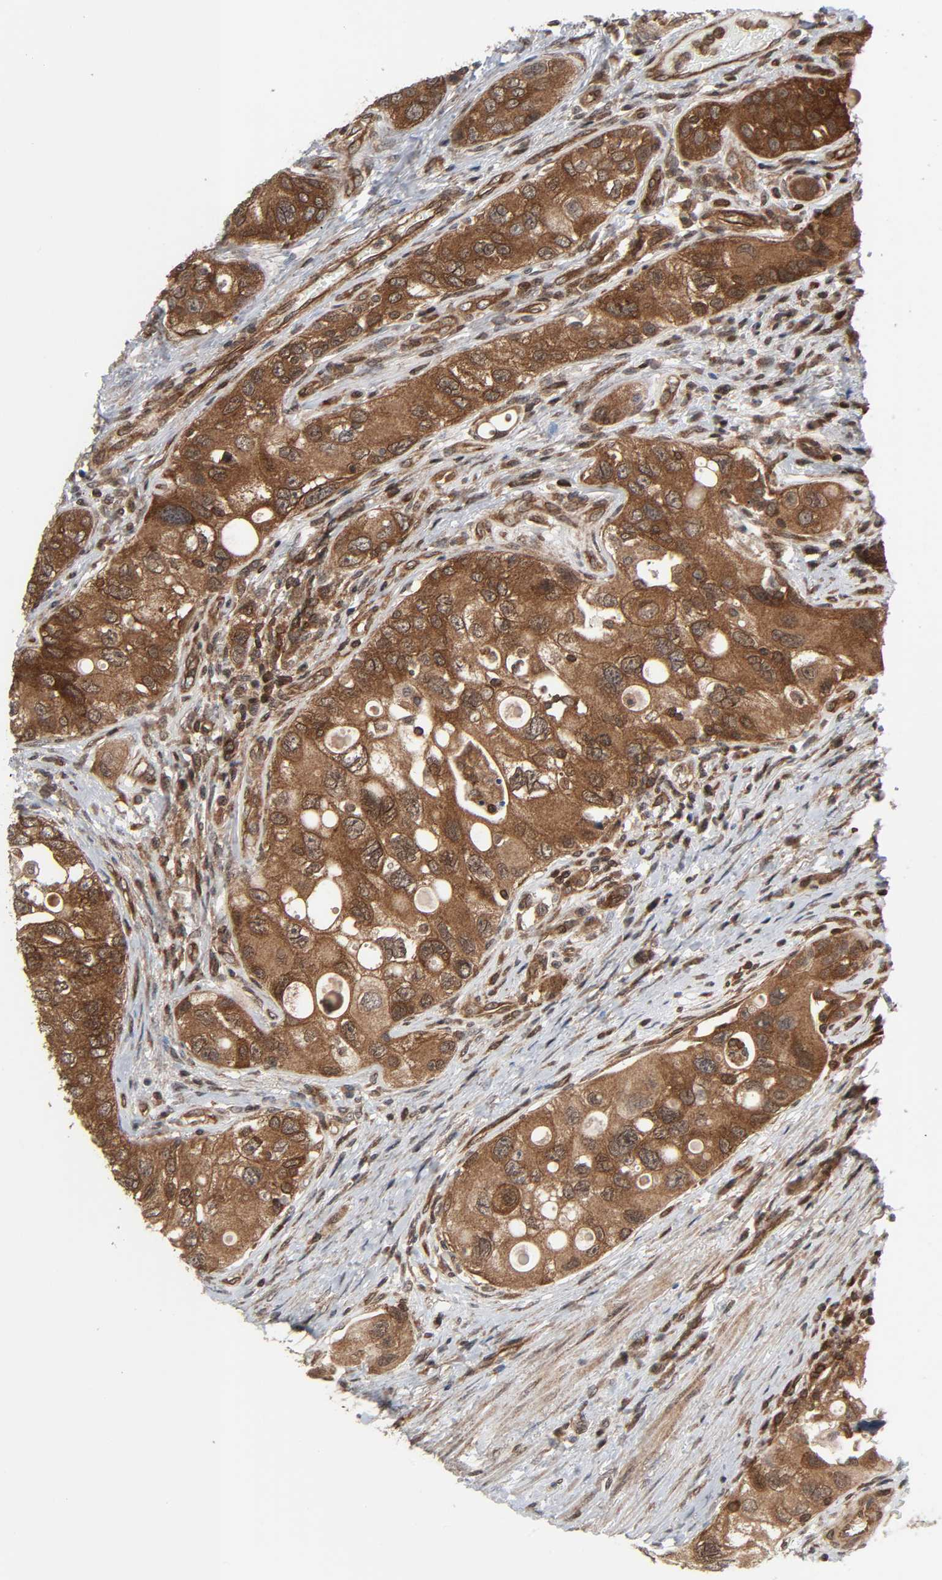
{"staining": {"intensity": "strong", "quantity": ">75%", "location": "cytoplasmic/membranous,nuclear"}, "tissue": "urothelial cancer", "cell_type": "Tumor cells", "image_type": "cancer", "snomed": [{"axis": "morphology", "description": "Urothelial carcinoma, High grade"}, {"axis": "topography", "description": "Urinary bladder"}], "caption": "IHC of urothelial cancer demonstrates high levels of strong cytoplasmic/membranous and nuclear staining in about >75% of tumor cells. Using DAB (3,3'-diaminobenzidine) (brown) and hematoxylin (blue) stains, captured at high magnification using brightfield microscopy.", "gene": "GSK3A", "patient": {"sex": "female", "age": 56}}